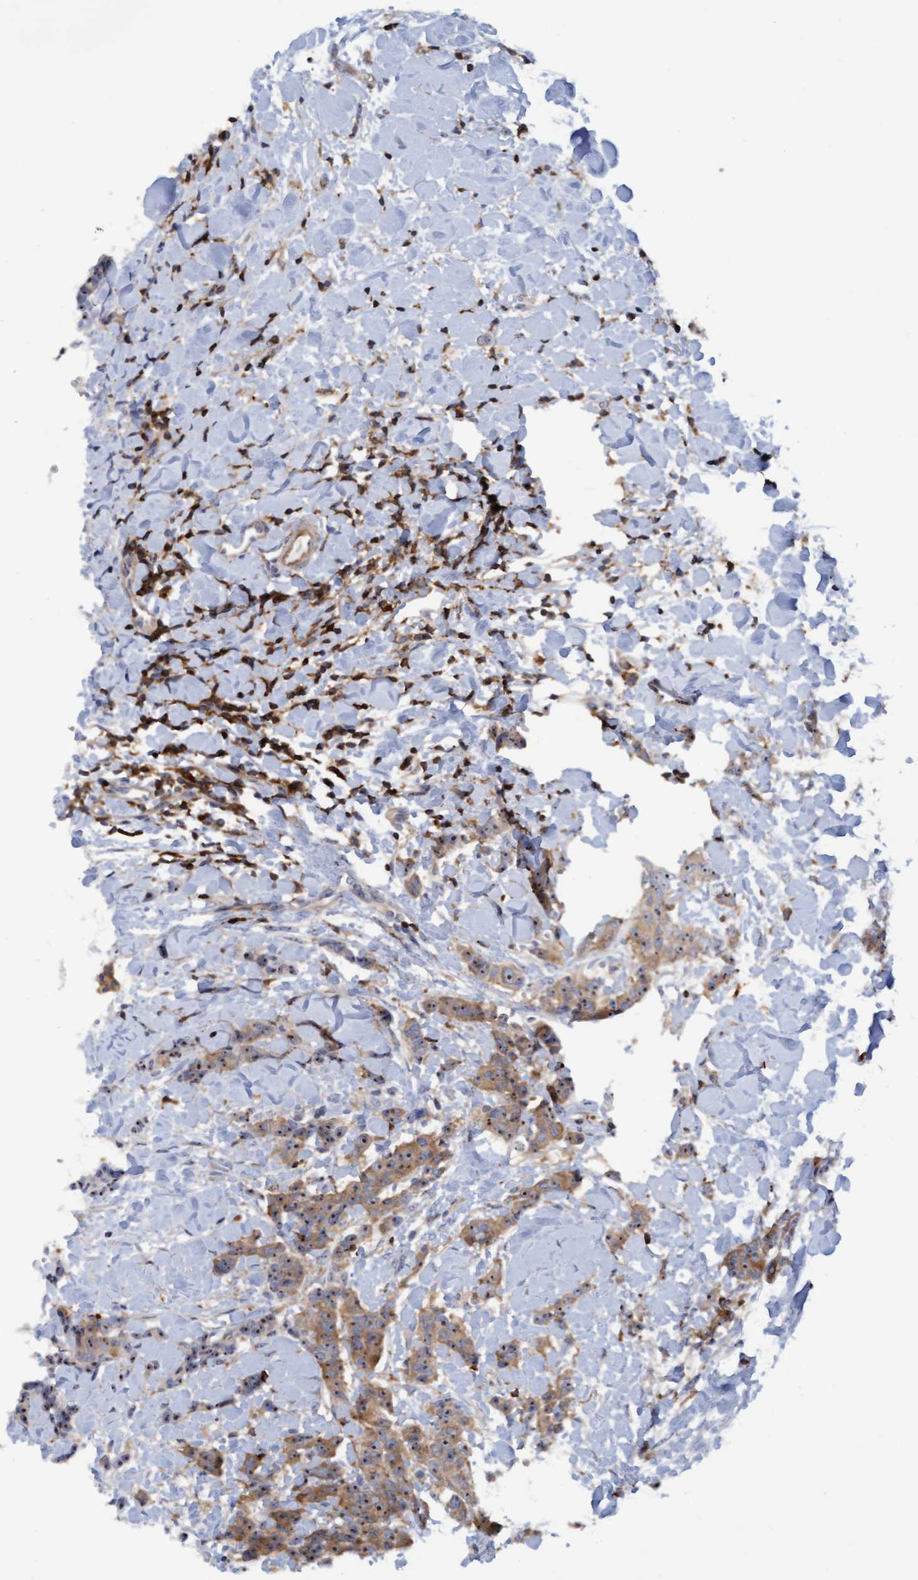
{"staining": {"intensity": "moderate", "quantity": ">75%", "location": "cytoplasmic/membranous,nuclear"}, "tissue": "breast cancer", "cell_type": "Tumor cells", "image_type": "cancer", "snomed": [{"axis": "morphology", "description": "Normal tissue, NOS"}, {"axis": "morphology", "description": "Duct carcinoma"}, {"axis": "topography", "description": "Breast"}], "caption": "Breast cancer was stained to show a protein in brown. There is medium levels of moderate cytoplasmic/membranous and nuclear positivity in approximately >75% of tumor cells.", "gene": "FNBP1", "patient": {"sex": "female", "age": 40}}